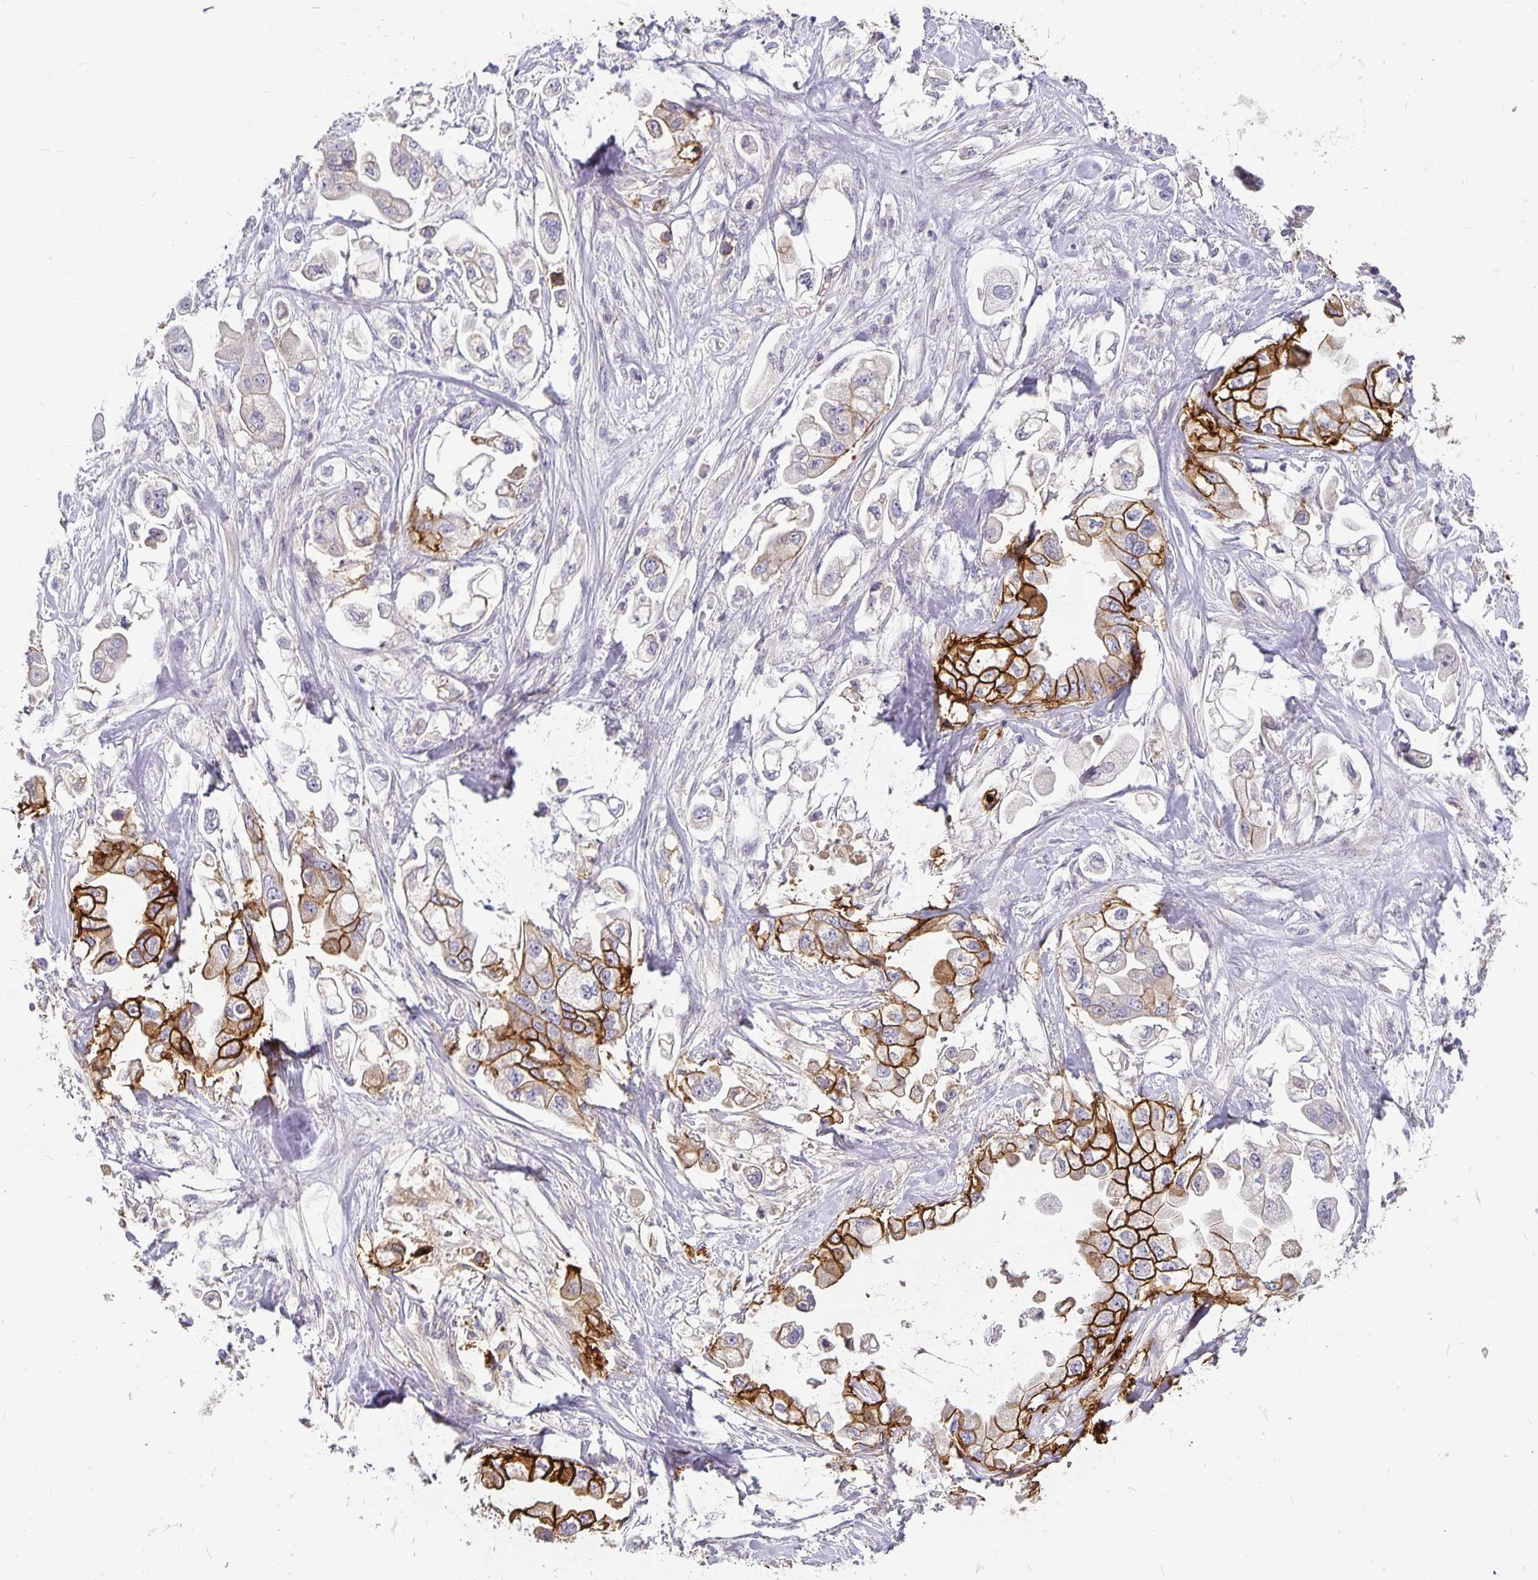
{"staining": {"intensity": "strong", "quantity": "25%-75%", "location": "cytoplasmic/membranous"}, "tissue": "stomach cancer", "cell_type": "Tumor cells", "image_type": "cancer", "snomed": [{"axis": "morphology", "description": "Adenocarcinoma, NOS"}, {"axis": "topography", "description": "Stomach"}], "caption": "Protein expression analysis of human stomach cancer reveals strong cytoplasmic/membranous positivity in approximately 25%-75% of tumor cells. The protein is shown in brown color, while the nuclei are stained blue.", "gene": "CA12", "patient": {"sex": "male", "age": 62}}